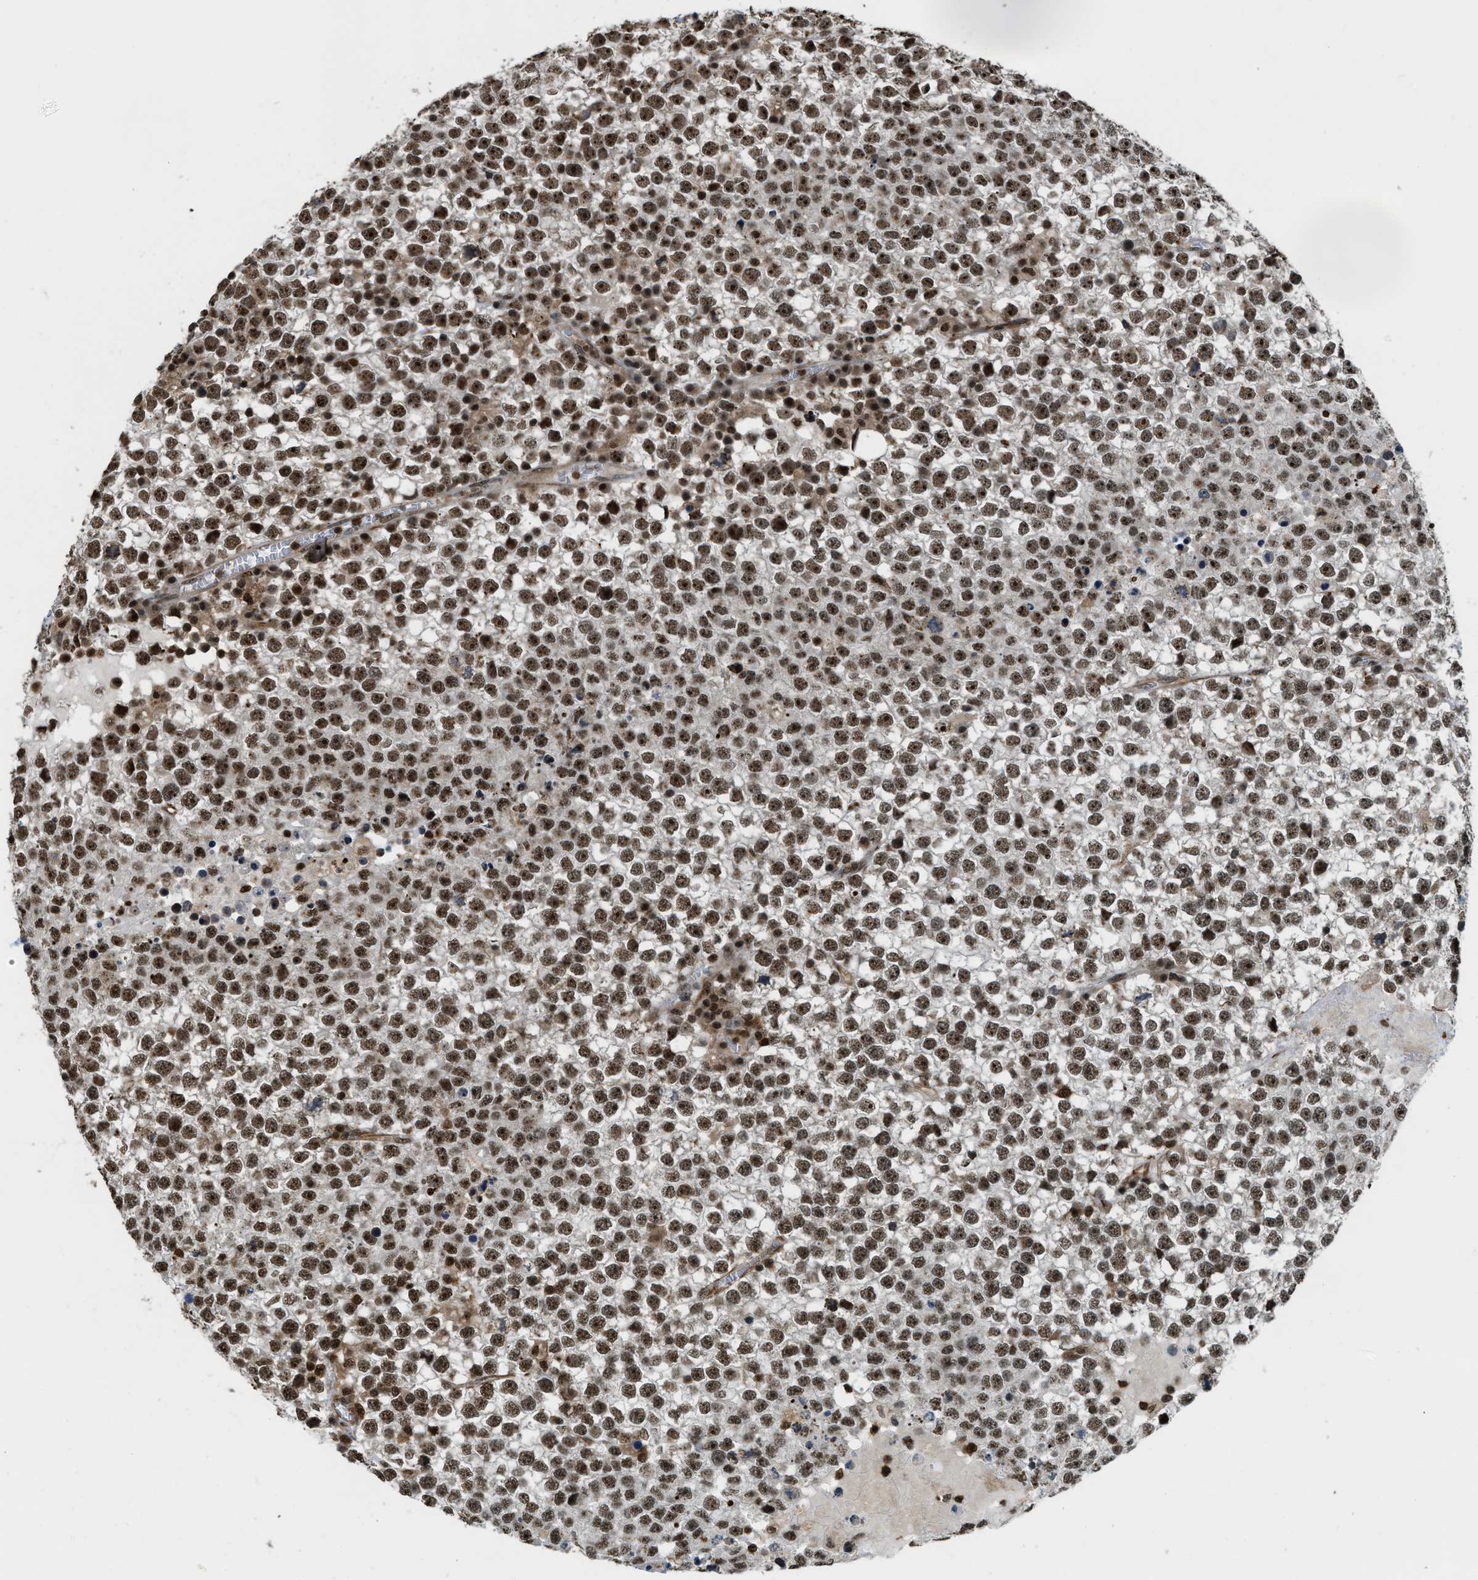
{"staining": {"intensity": "moderate", "quantity": ">75%", "location": "nuclear"}, "tissue": "testis cancer", "cell_type": "Tumor cells", "image_type": "cancer", "snomed": [{"axis": "morphology", "description": "Seminoma, NOS"}, {"axis": "topography", "description": "Testis"}], "caption": "Immunohistochemistry (IHC) (DAB (3,3'-diaminobenzidine)) staining of testis seminoma demonstrates moderate nuclear protein expression in approximately >75% of tumor cells.", "gene": "E2F1", "patient": {"sex": "male", "age": 65}}